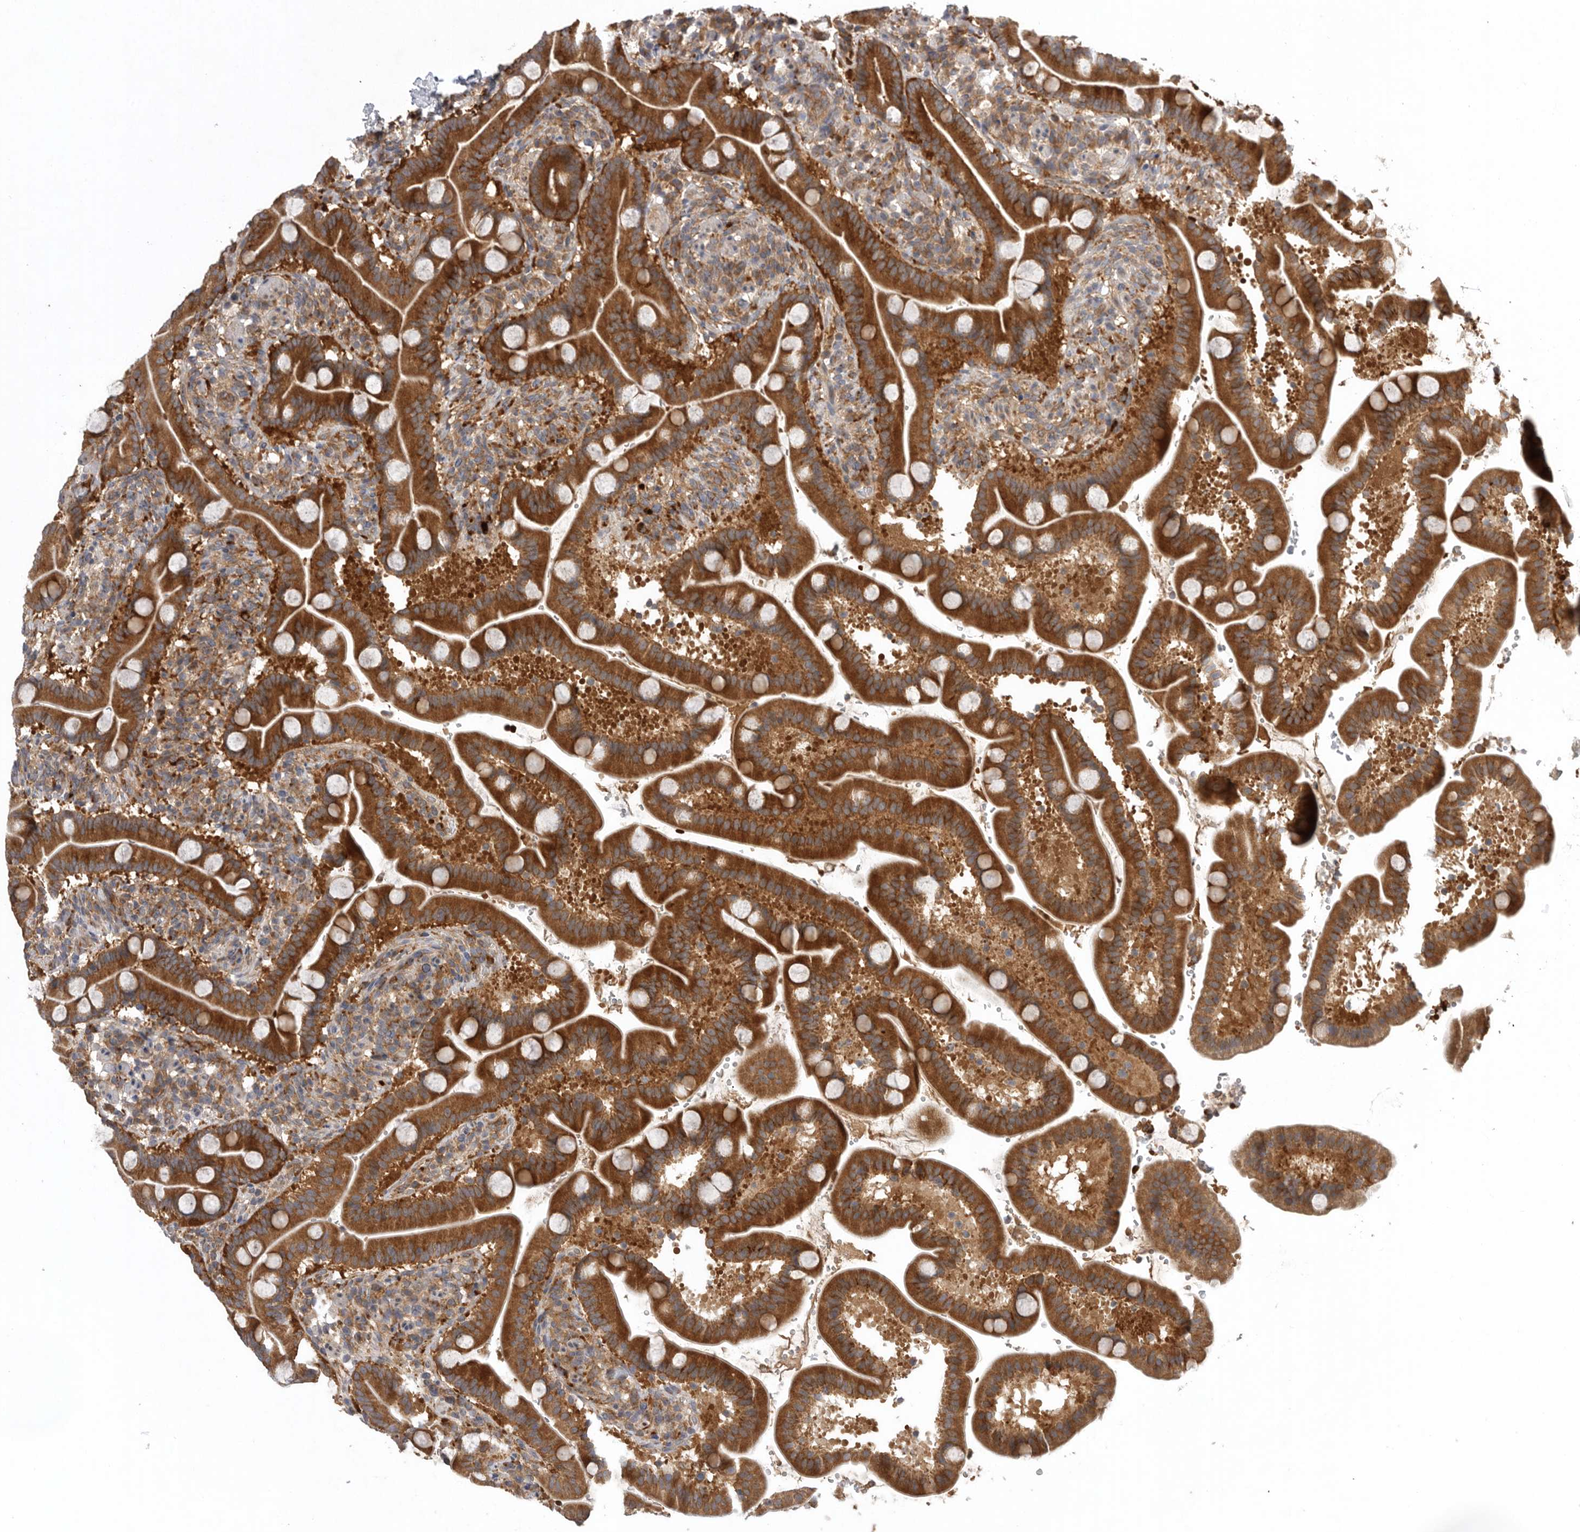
{"staining": {"intensity": "strong", "quantity": ">75%", "location": "cytoplasmic/membranous"}, "tissue": "duodenum", "cell_type": "Glandular cells", "image_type": "normal", "snomed": [{"axis": "morphology", "description": "Normal tissue, NOS"}, {"axis": "topography", "description": "Duodenum"}], "caption": "Immunohistochemistry (IHC) of unremarkable human duodenum shows high levels of strong cytoplasmic/membranous staining in about >75% of glandular cells.", "gene": "C1orf109", "patient": {"sex": "male", "age": 54}}